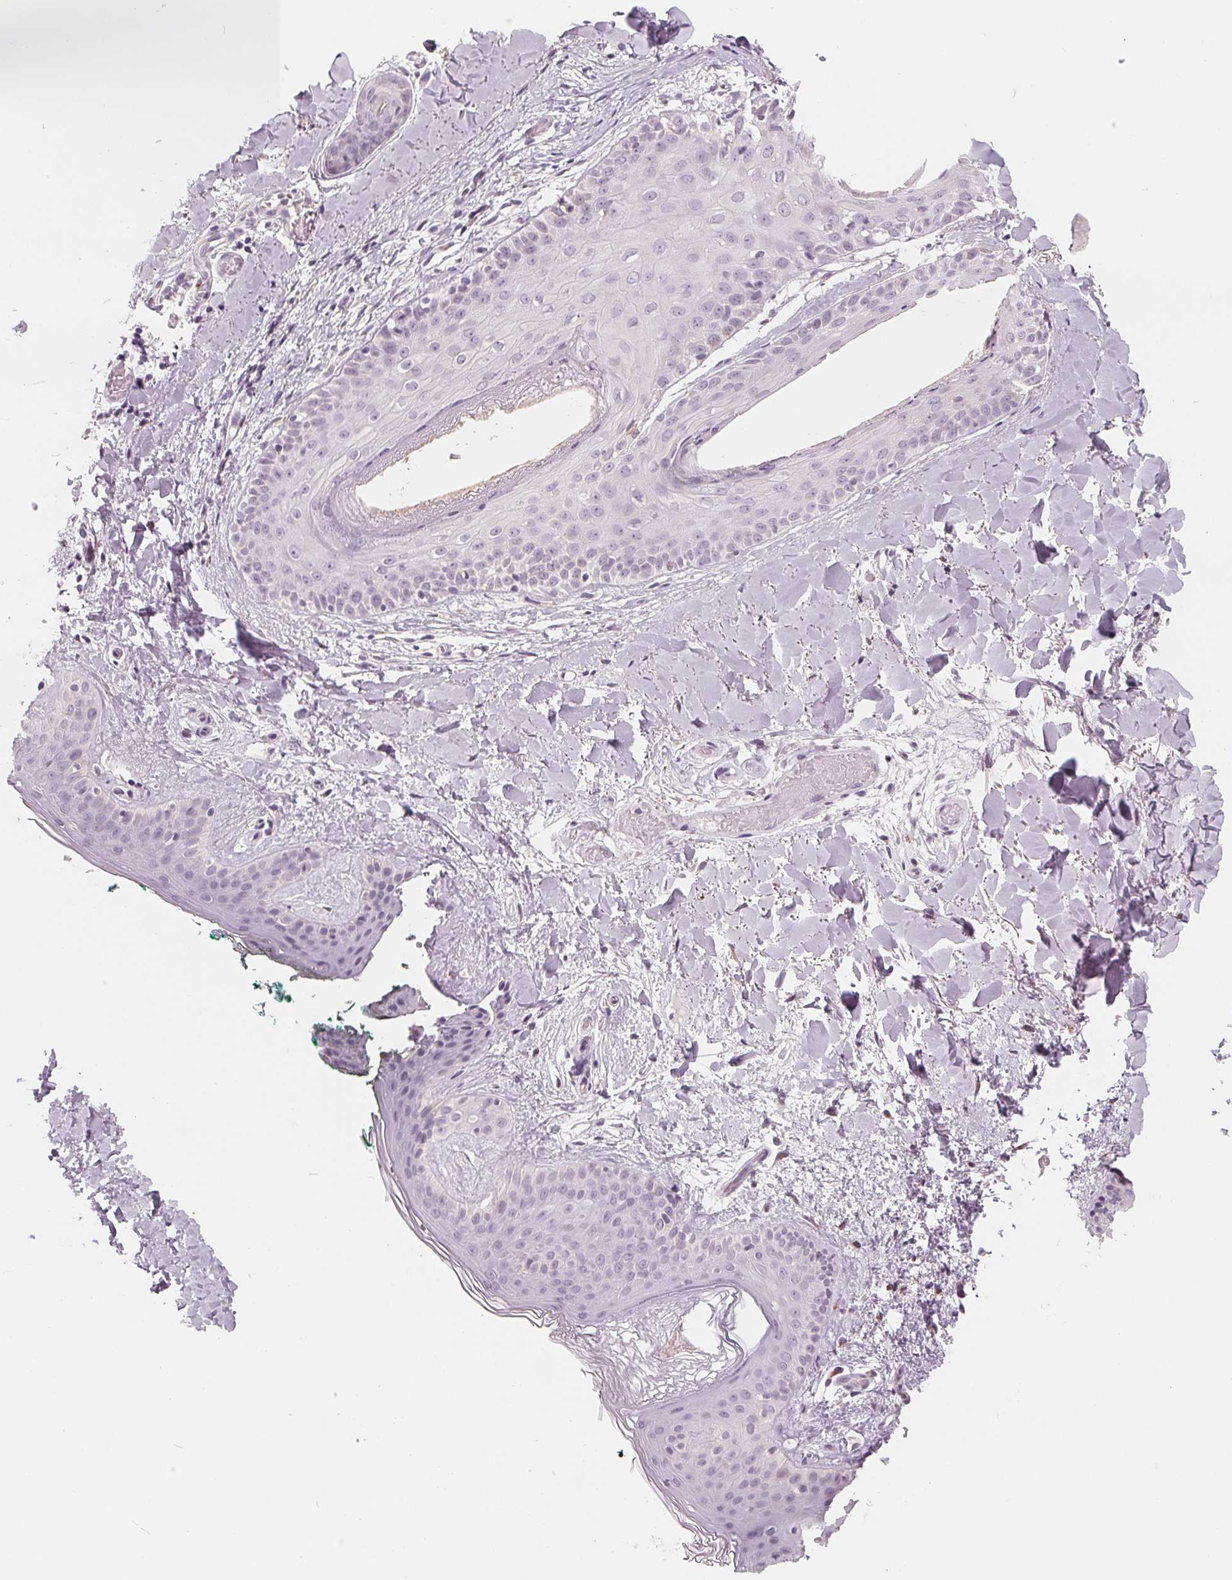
{"staining": {"intensity": "negative", "quantity": "none", "location": "none"}, "tissue": "skin", "cell_type": "Fibroblasts", "image_type": "normal", "snomed": [{"axis": "morphology", "description": "Normal tissue, NOS"}, {"axis": "topography", "description": "Skin"}], "caption": "Immunohistochemistry image of unremarkable skin stained for a protein (brown), which shows no positivity in fibroblasts. Brightfield microscopy of IHC stained with DAB (3,3'-diaminobenzidine) (brown) and hematoxylin (blue), captured at high magnification.", "gene": "IL9R", "patient": {"sex": "female", "age": 34}}